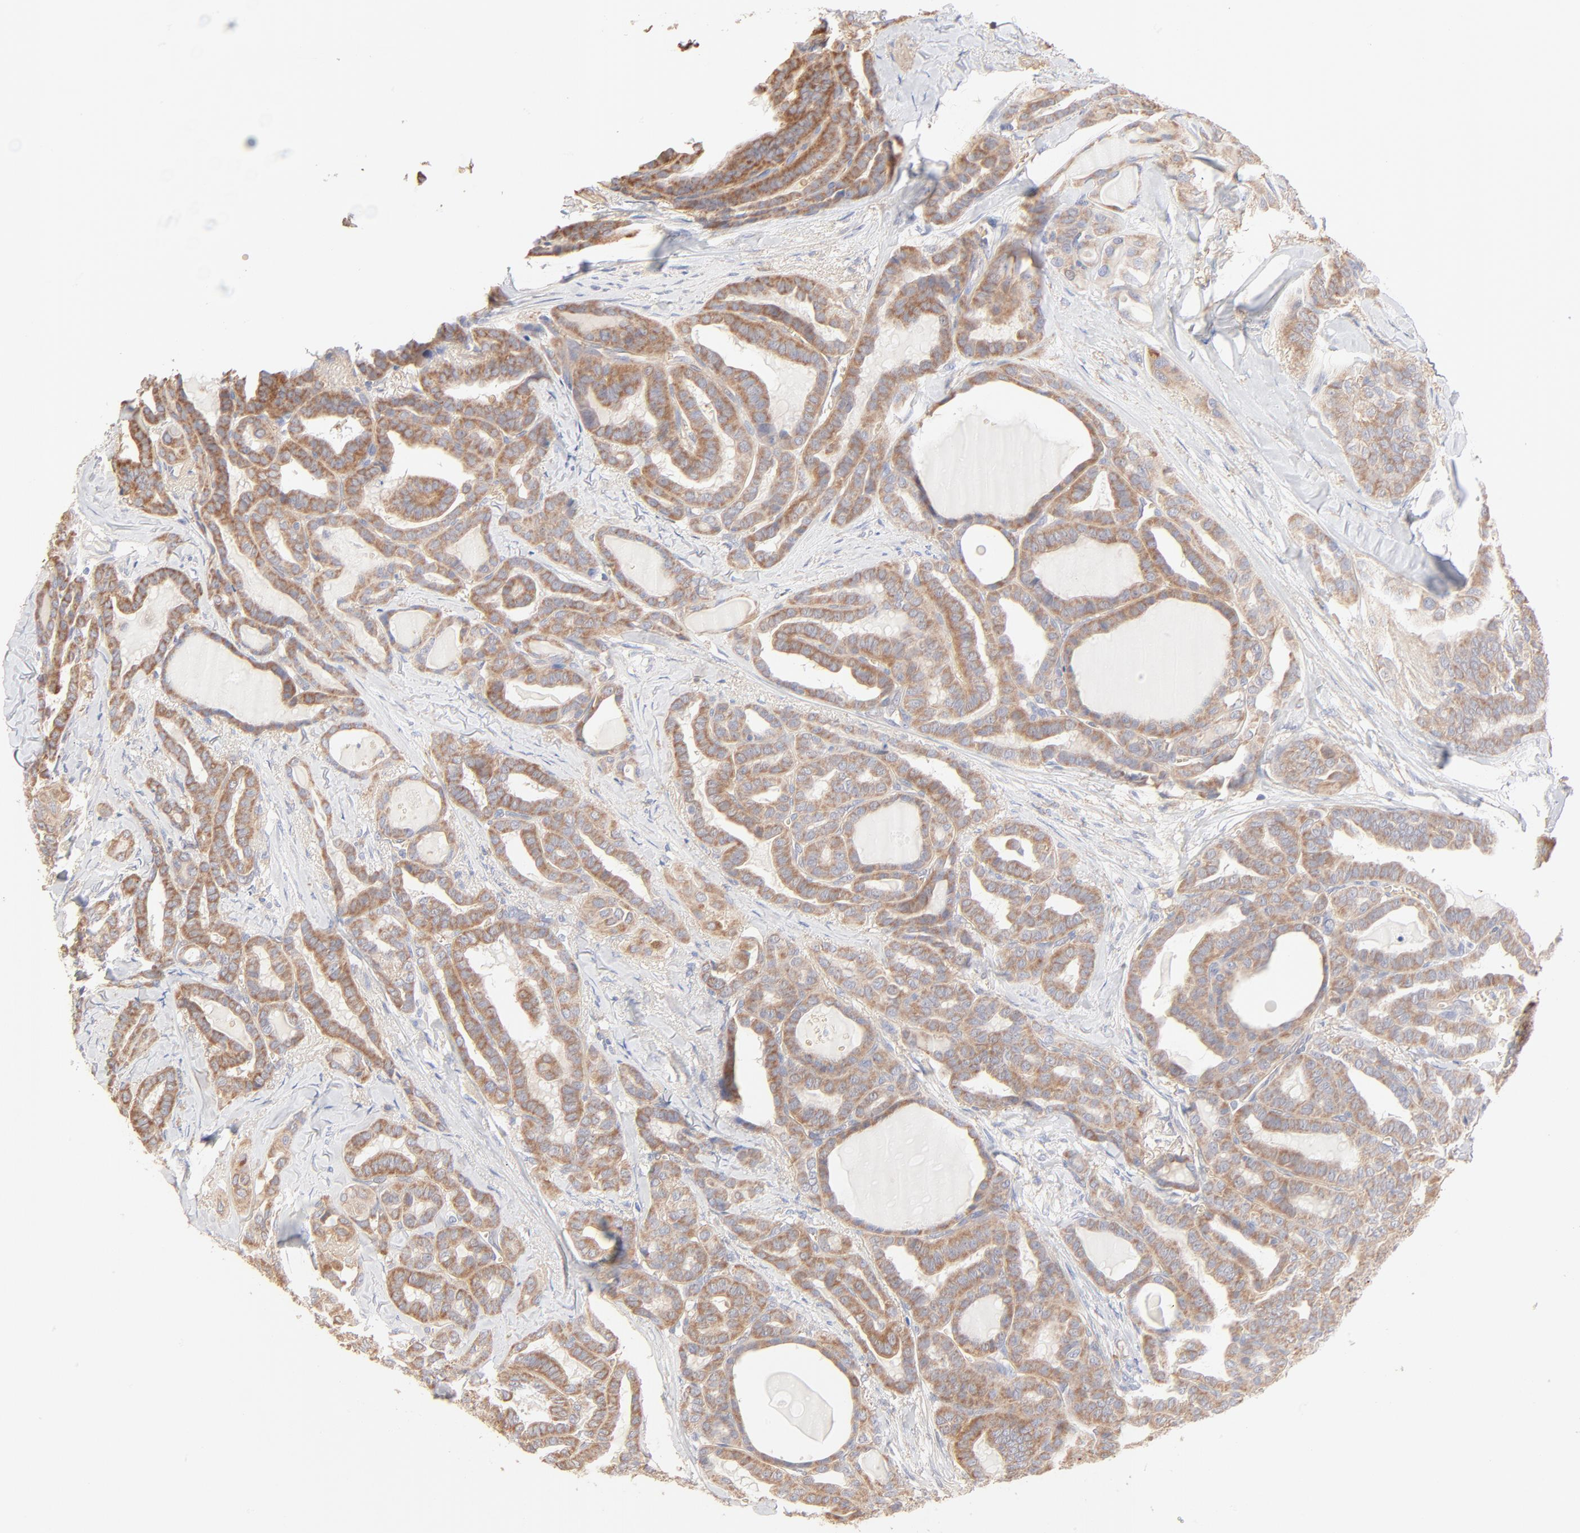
{"staining": {"intensity": "weak", "quantity": ">75%", "location": "cytoplasmic/membranous"}, "tissue": "thyroid cancer", "cell_type": "Tumor cells", "image_type": "cancer", "snomed": [{"axis": "morphology", "description": "Carcinoma, NOS"}, {"axis": "topography", "description": "Thyroid gland"}], "caption": "Thyroid cancer stained with DAB (3,3'-diaminobenzidine) immunohistochemistry exhibits low levels of weak cytoplasmic/membranous staining in approximately >75% of tumor cells.", "gene": "SPTB", "patient": {"sex": "female", "age": 91}}